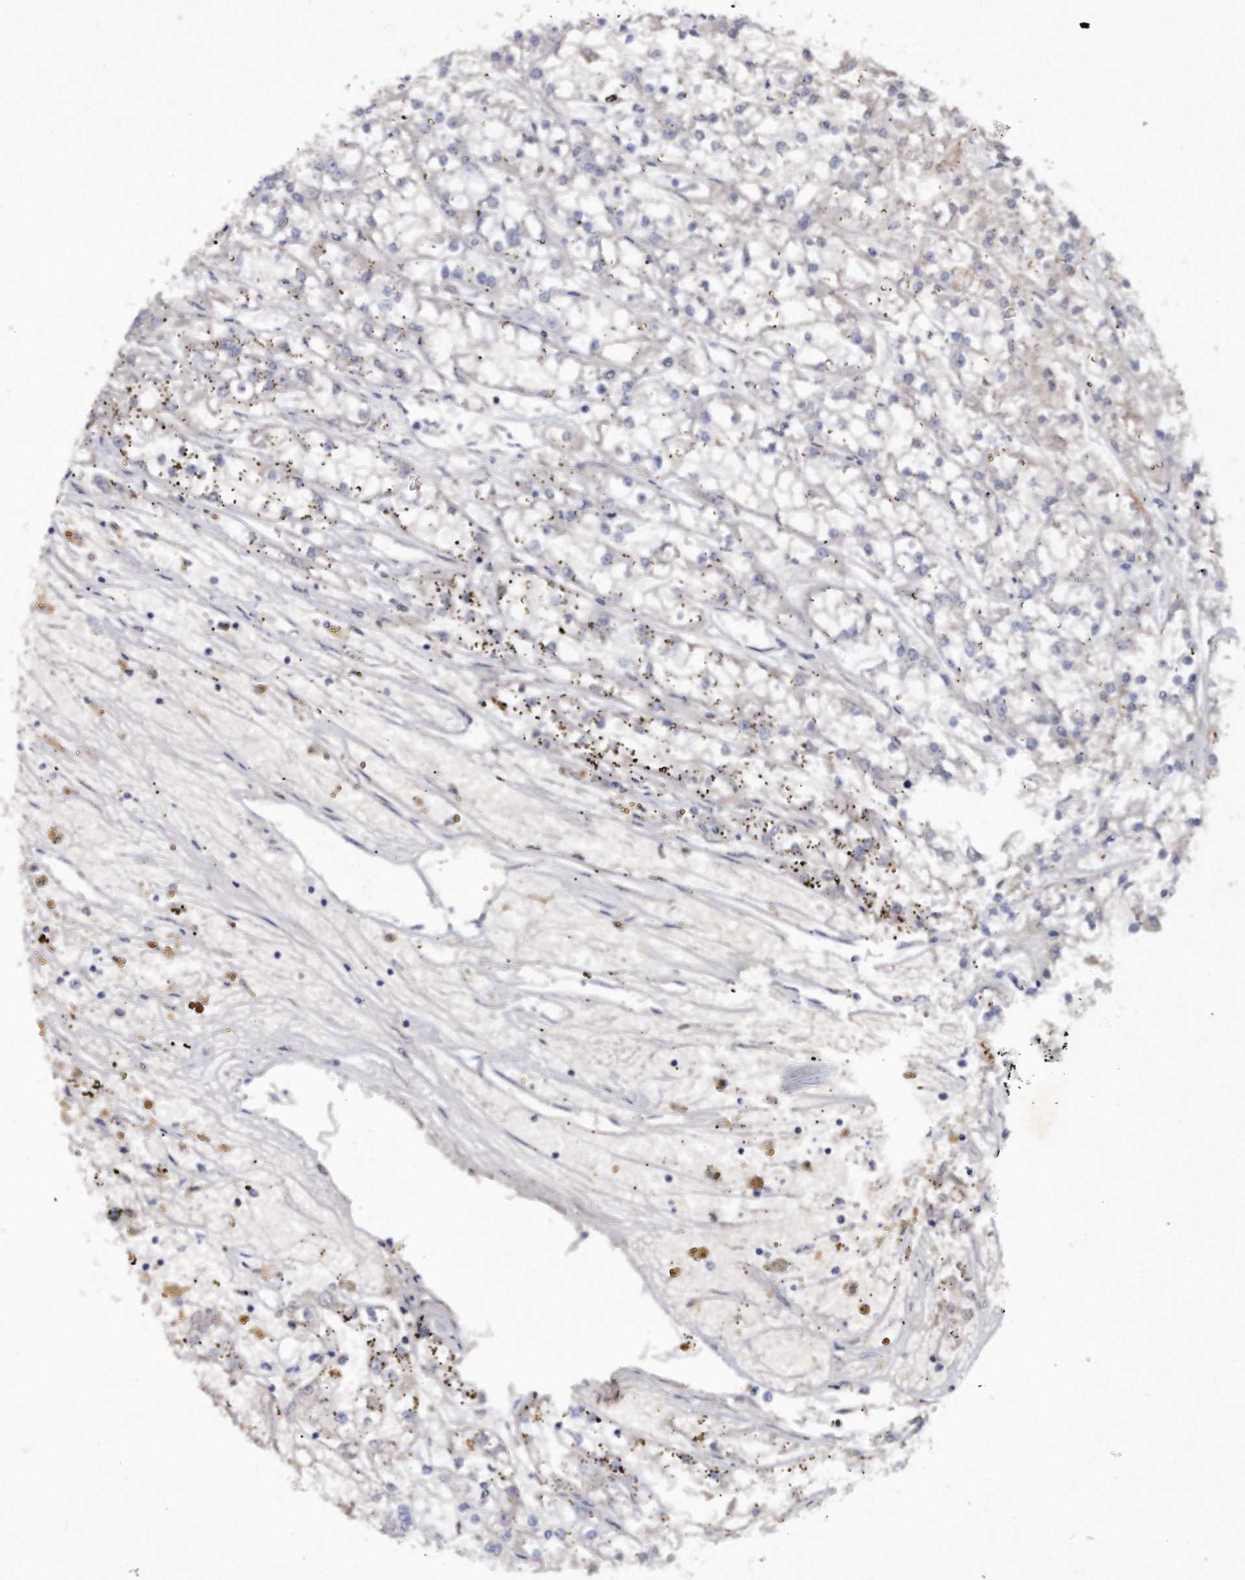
{"staining": {"intensity": "negative", "quantity": "none", "location": "none"}, "tissue": "renal cancer", "cell_type": "Tumor cells", "image_type": "cancer", "snomed": [{"axis": "morphology", "description": "Adenocarcinoma, NOS"}, {"axis": "topography", "description": "Kidney"}], "caption": "Histopathology image shows no protein positivity in tumor cells of adenocarcinoma (renal) tissue.", "gene": "ASNS", "patient": {"sex": "female", "age": 52}}